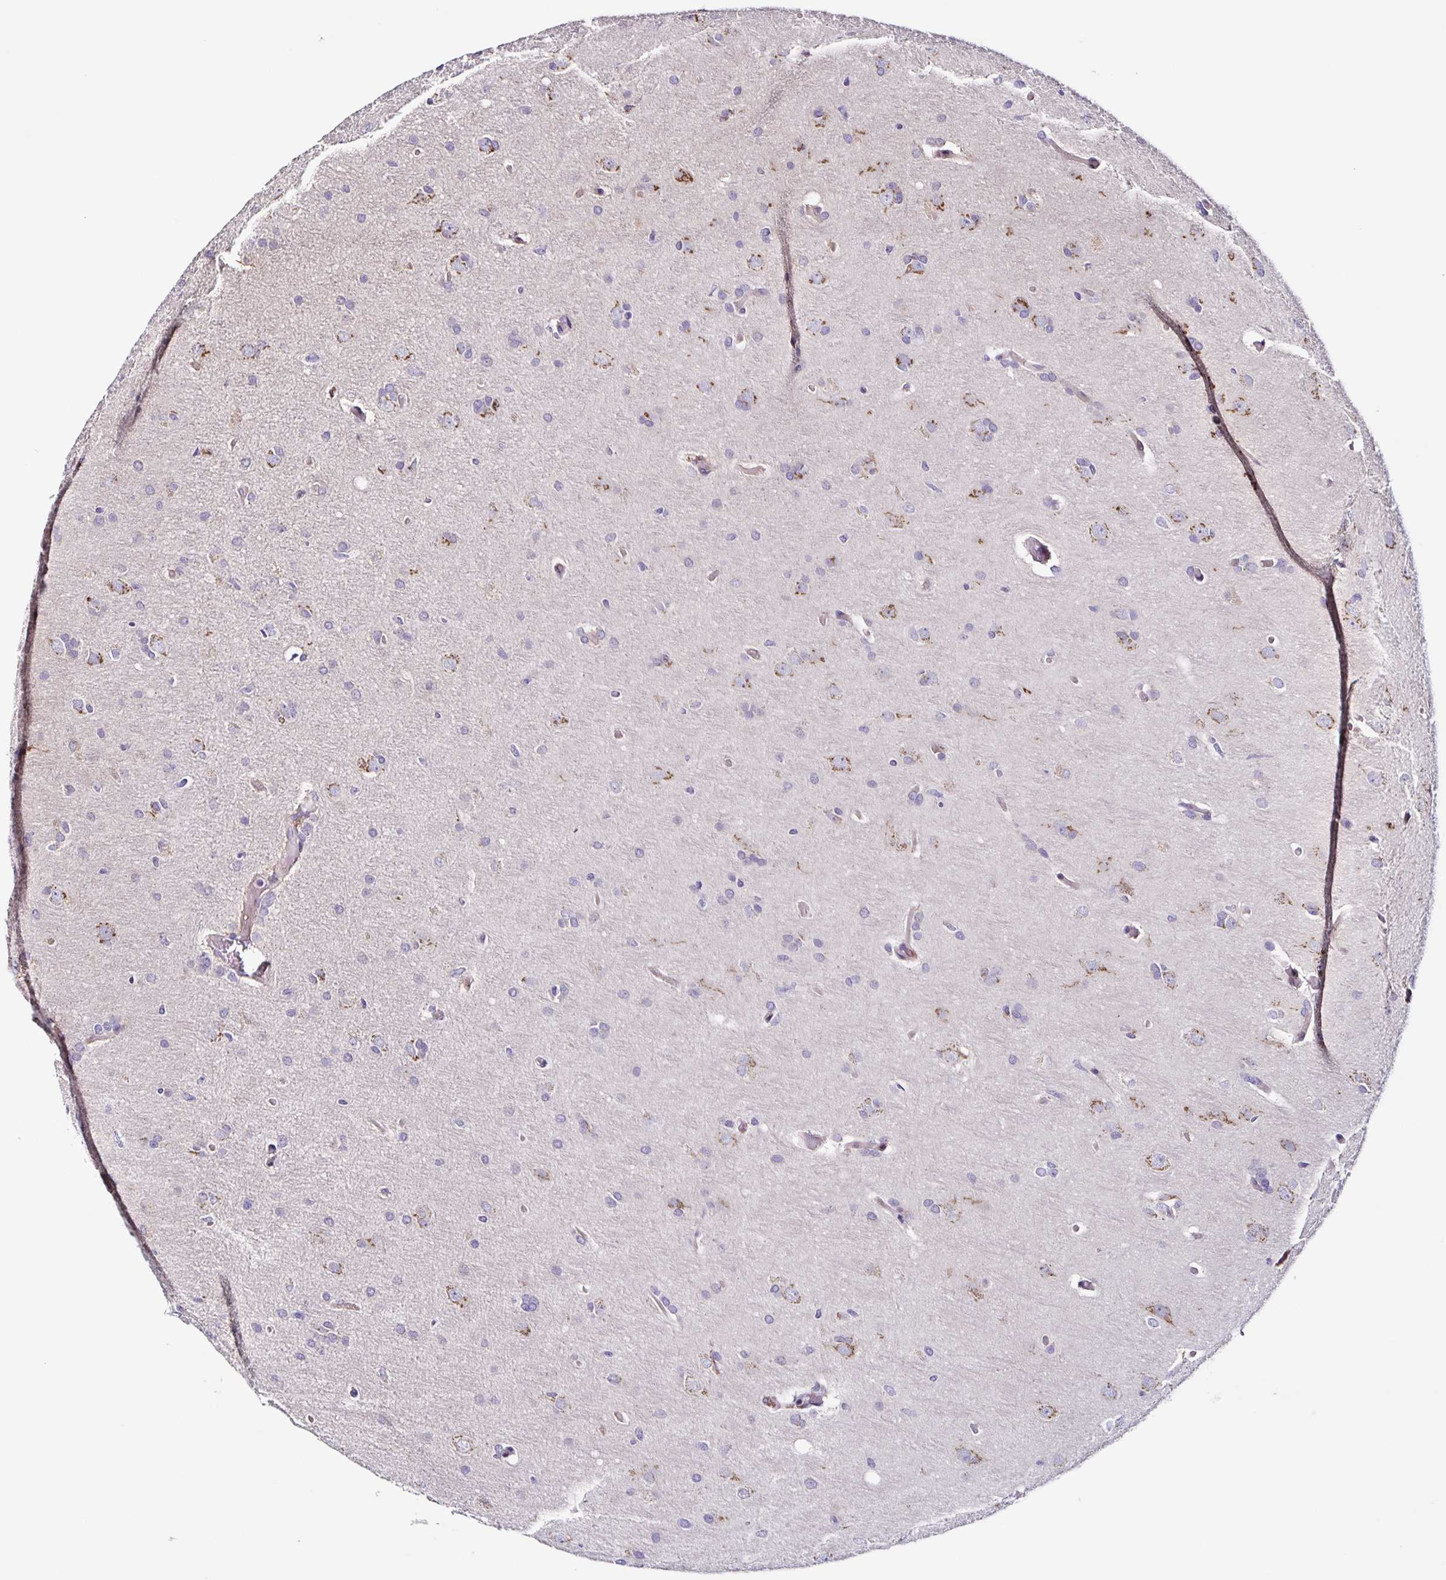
{"staining": {"intensity": "negative", "quantity": "none", "location": "none"}, "tissue": "glioma", "cell_type": "Tumor cells", "image_type": "cancer", "snomed": [{"axis": "morphology", "description": "Glioma, malignant, High grade"}, {"axis": "topography", "description": "Brain"}], "caption": "Immunohistochemistry (IHC) histopathology image of glioma stained for a protein (brown), which reveals no expression in tumor cells.", "gene": "RNFT2", "patient": {"sex": "male", "age": 53}}